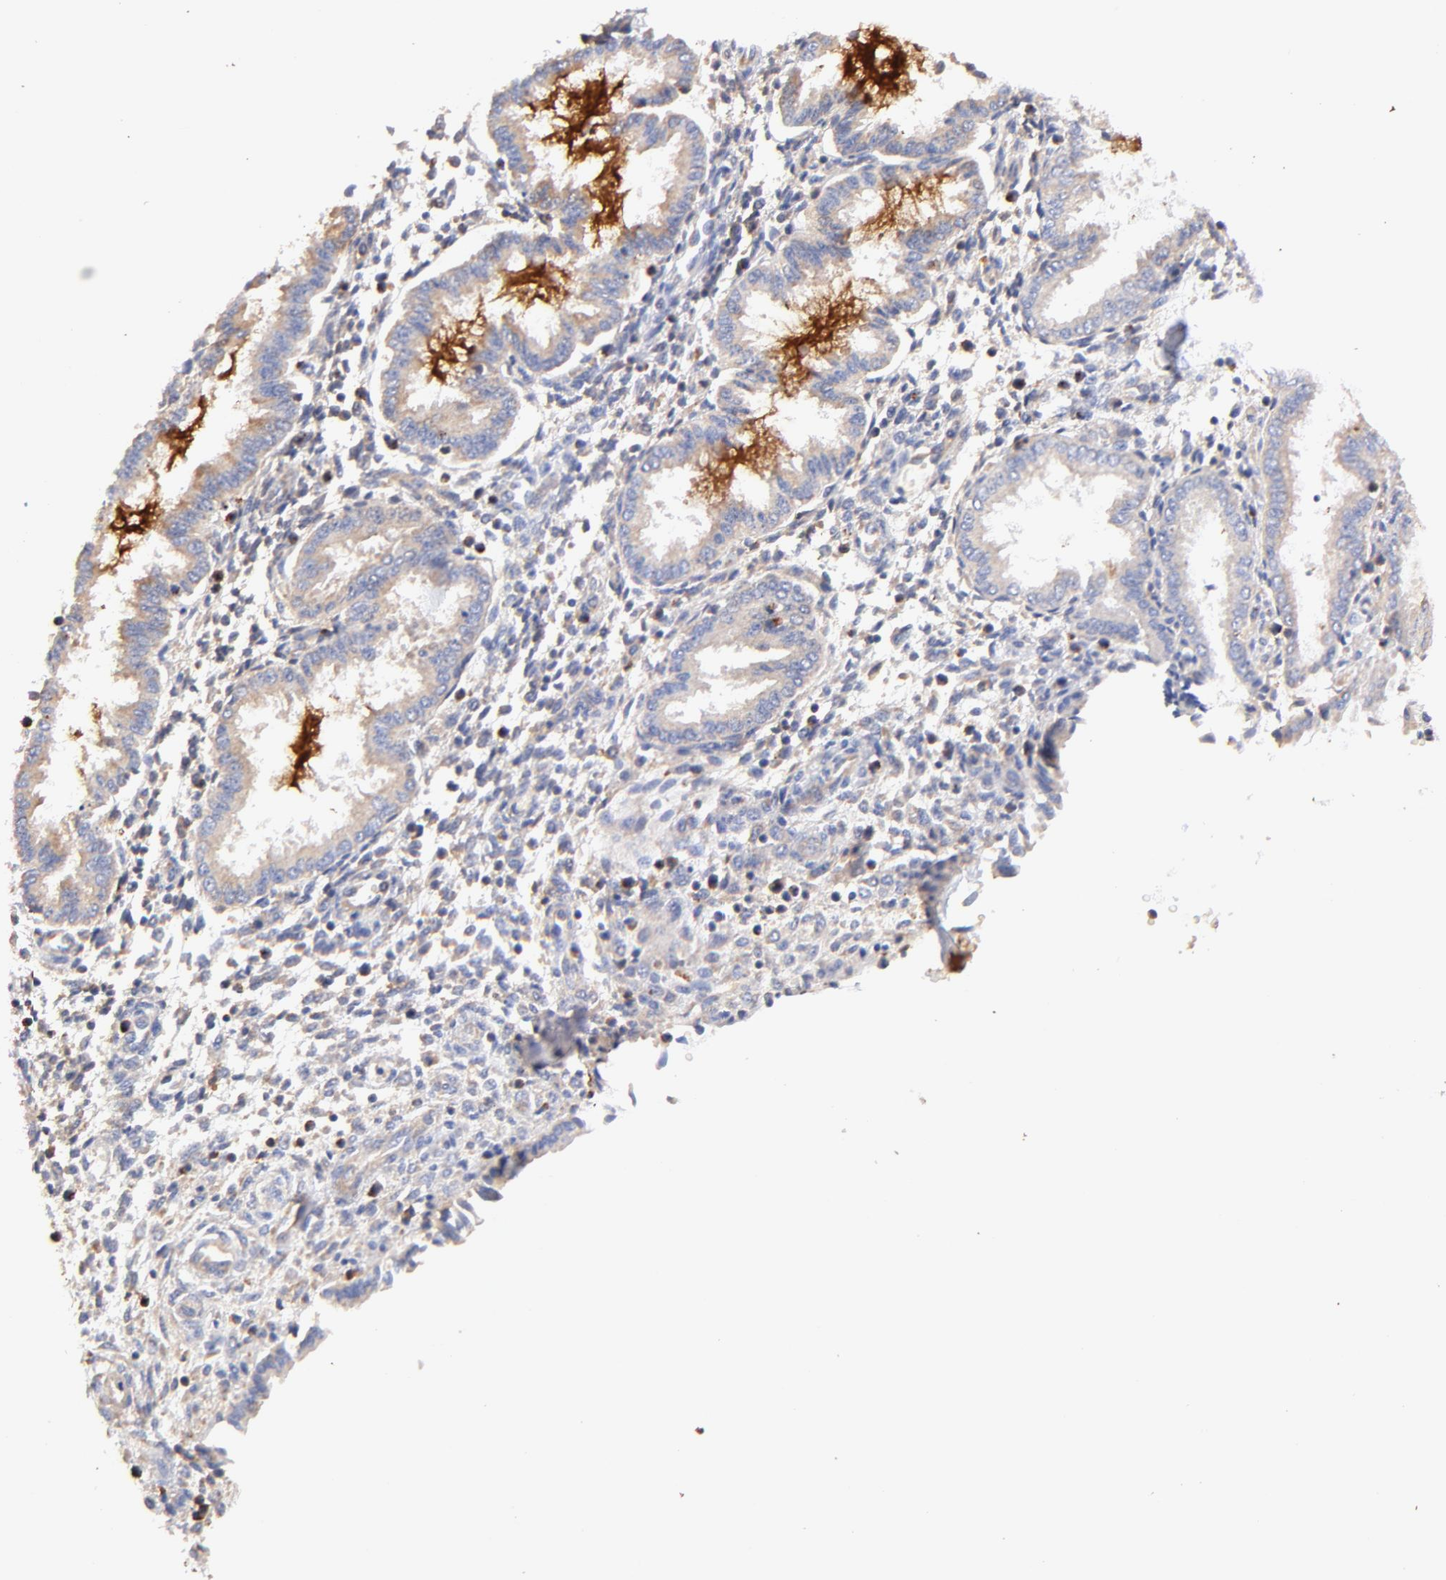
{"staining": {"intensity": "weak", "quantity": "25%-75%", "location": "cytoplasmic/membranous"}, "tissue": "endometrium", "cell_type": "Cells in endometrial stroma", "image_type": "normal", "snomed": [{"axis": "morphology", "description": "Normal tissue, NOS"}, {"axis": "topography", "description": "Endometrium"}], "caption": "The histopathology image shows a brown stain indicating the presence of a protein in the cytoplasmic/membranous of cells in endometrial stroma in endometrium.", "gene": "IGLV7", "patient": {"sex": "female", "age": 33}}